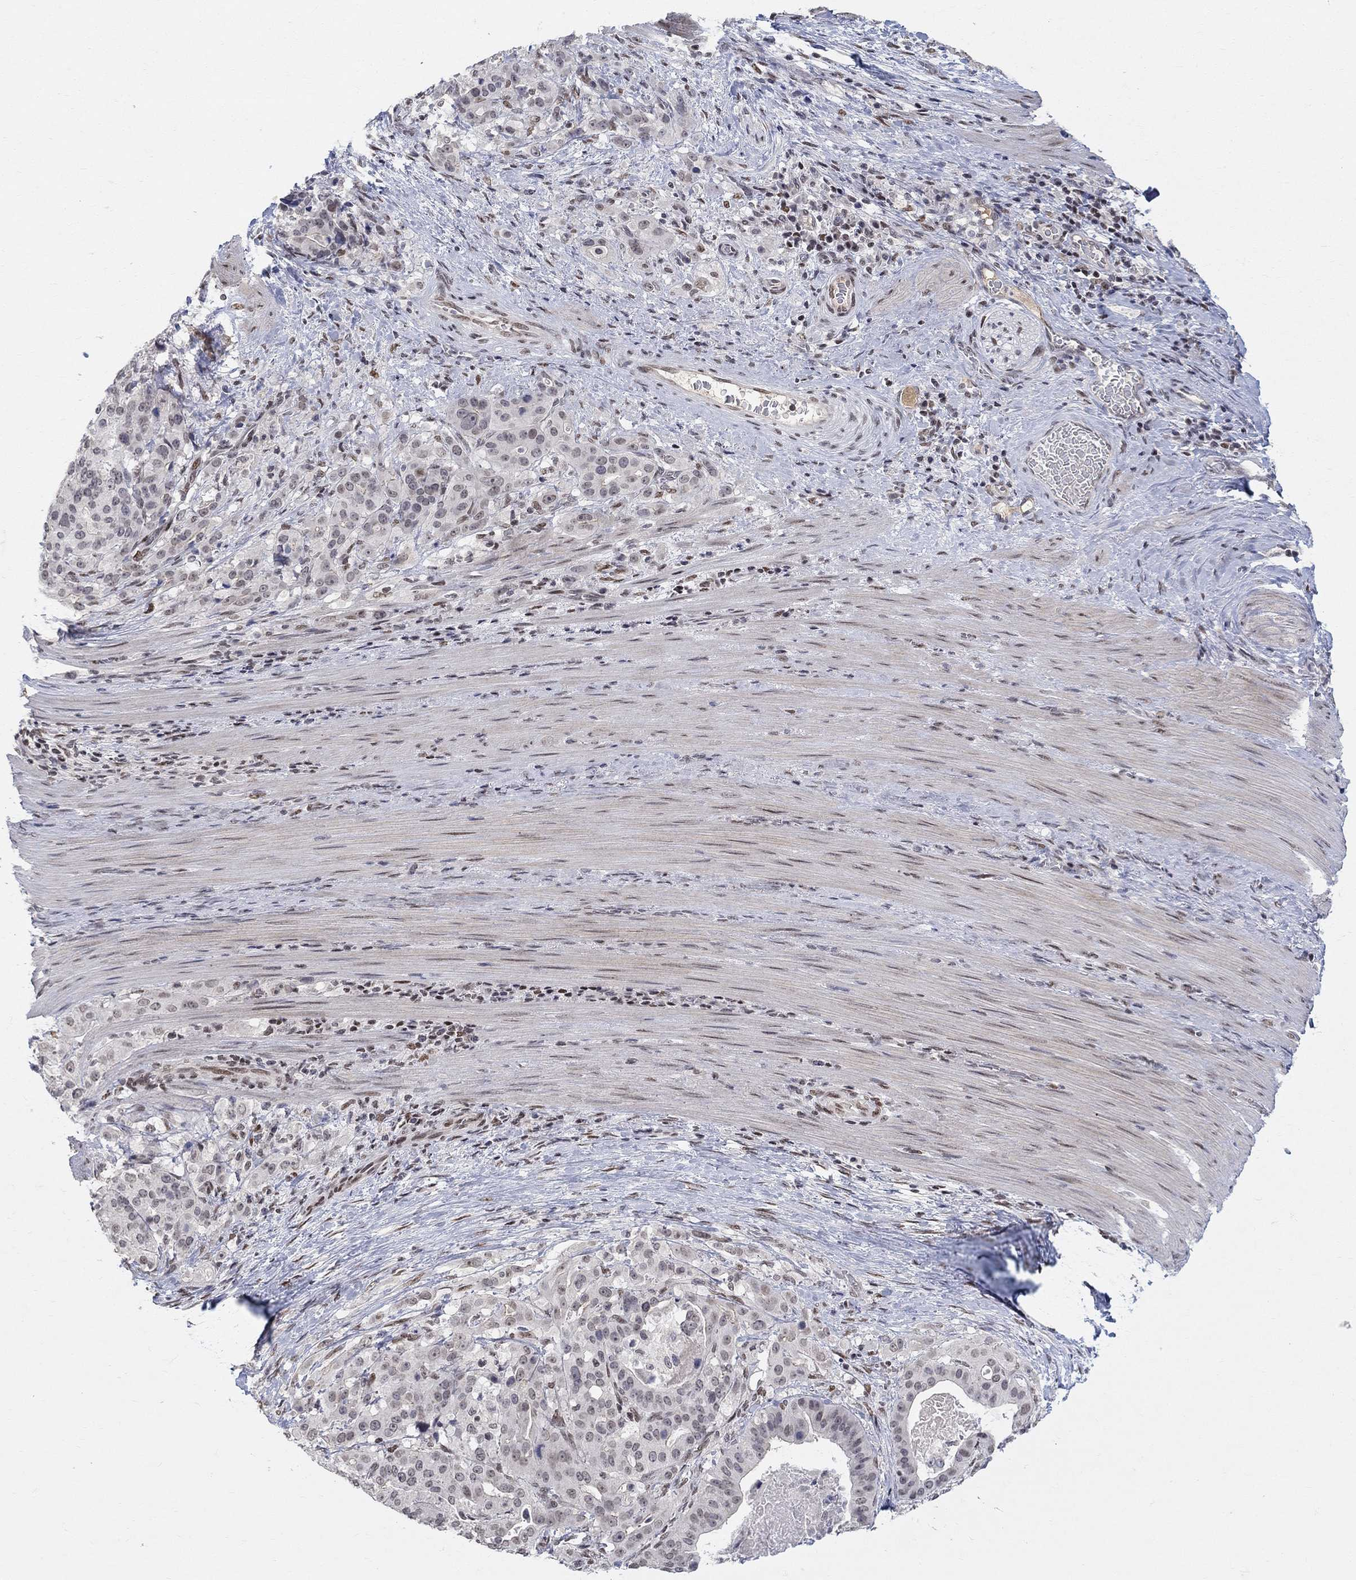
{"staining": {"intensity": "negative", "quantity": "none", "location": "none"}, "tissue": "stomach cancer", "cell_type": "Tumor cells", "image_type": "cancer", "snomed": [{"axis": "morphology", "description": "Adenocarcinoma, NOS"}, {"axis": "topography", "description": "Stomach"}], "caption": "A photomicrograph of human adenocarcinoma (stomach) is negative for staining in tumor cells.", "gene": "KLF12", "patient": {"sex": "male", "age": 48}}